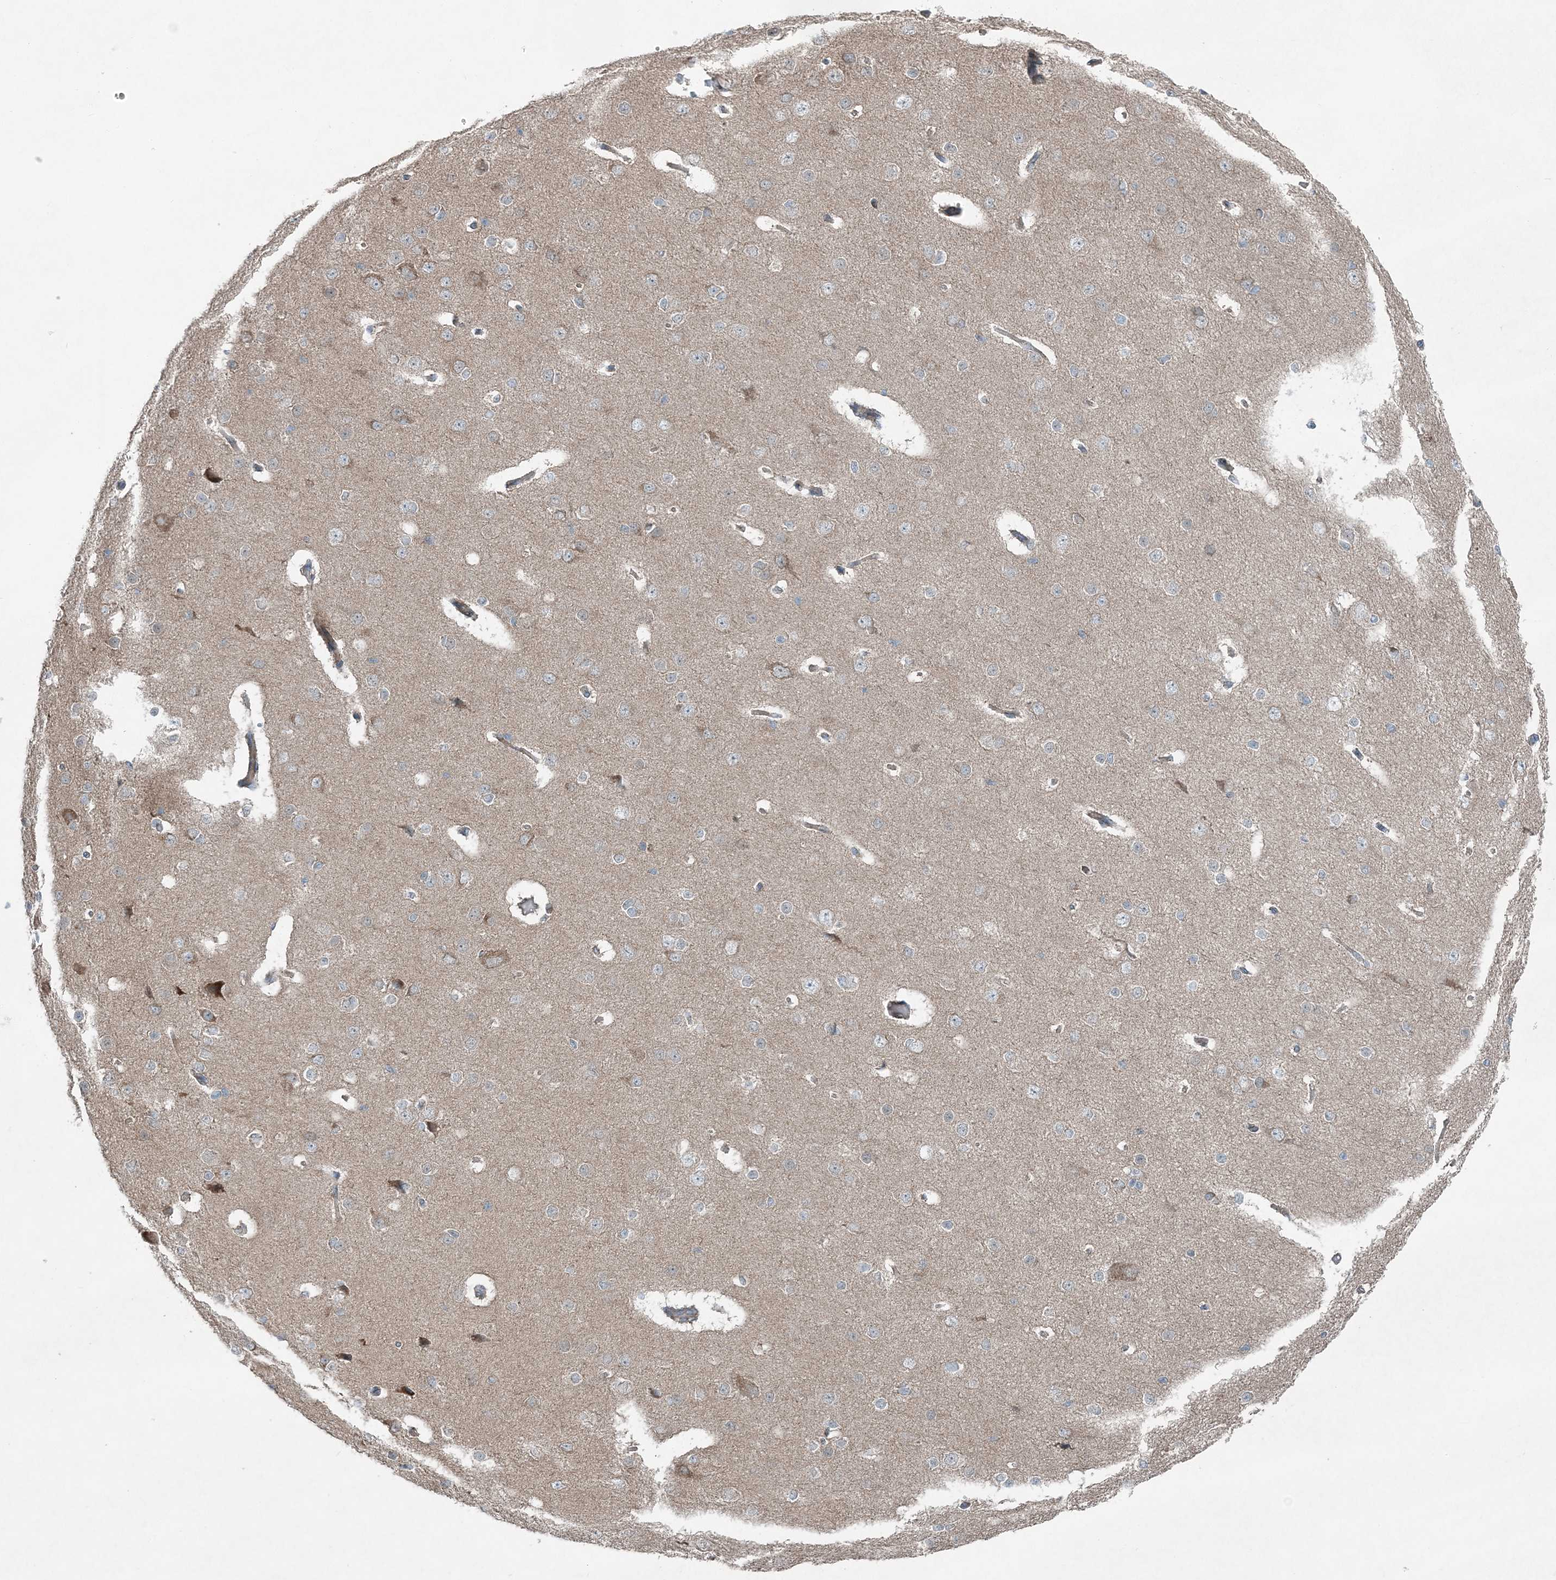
{"staining": {"intensity": "negative", "quantity": "none", "location": "none"}, "tissue": "cerebral cortex", "cell_type": "Endothelial cells", "image_type": "normal", "snomed": [{"axis": "morphology", "description": "Normal tissue, NOS"}, {"axis": "morphology", "description": "Developmental malformation"}, {"axis": "topography", "description": "Cerebral cortex"}], "caption": "Endothelial cells are negative for brown protein staining in normal cerebral cortex. (IHC, brightfield microscopy, high magnification).", "gene": "GCC2", "patient": {"sex": "female", "age": 30}}